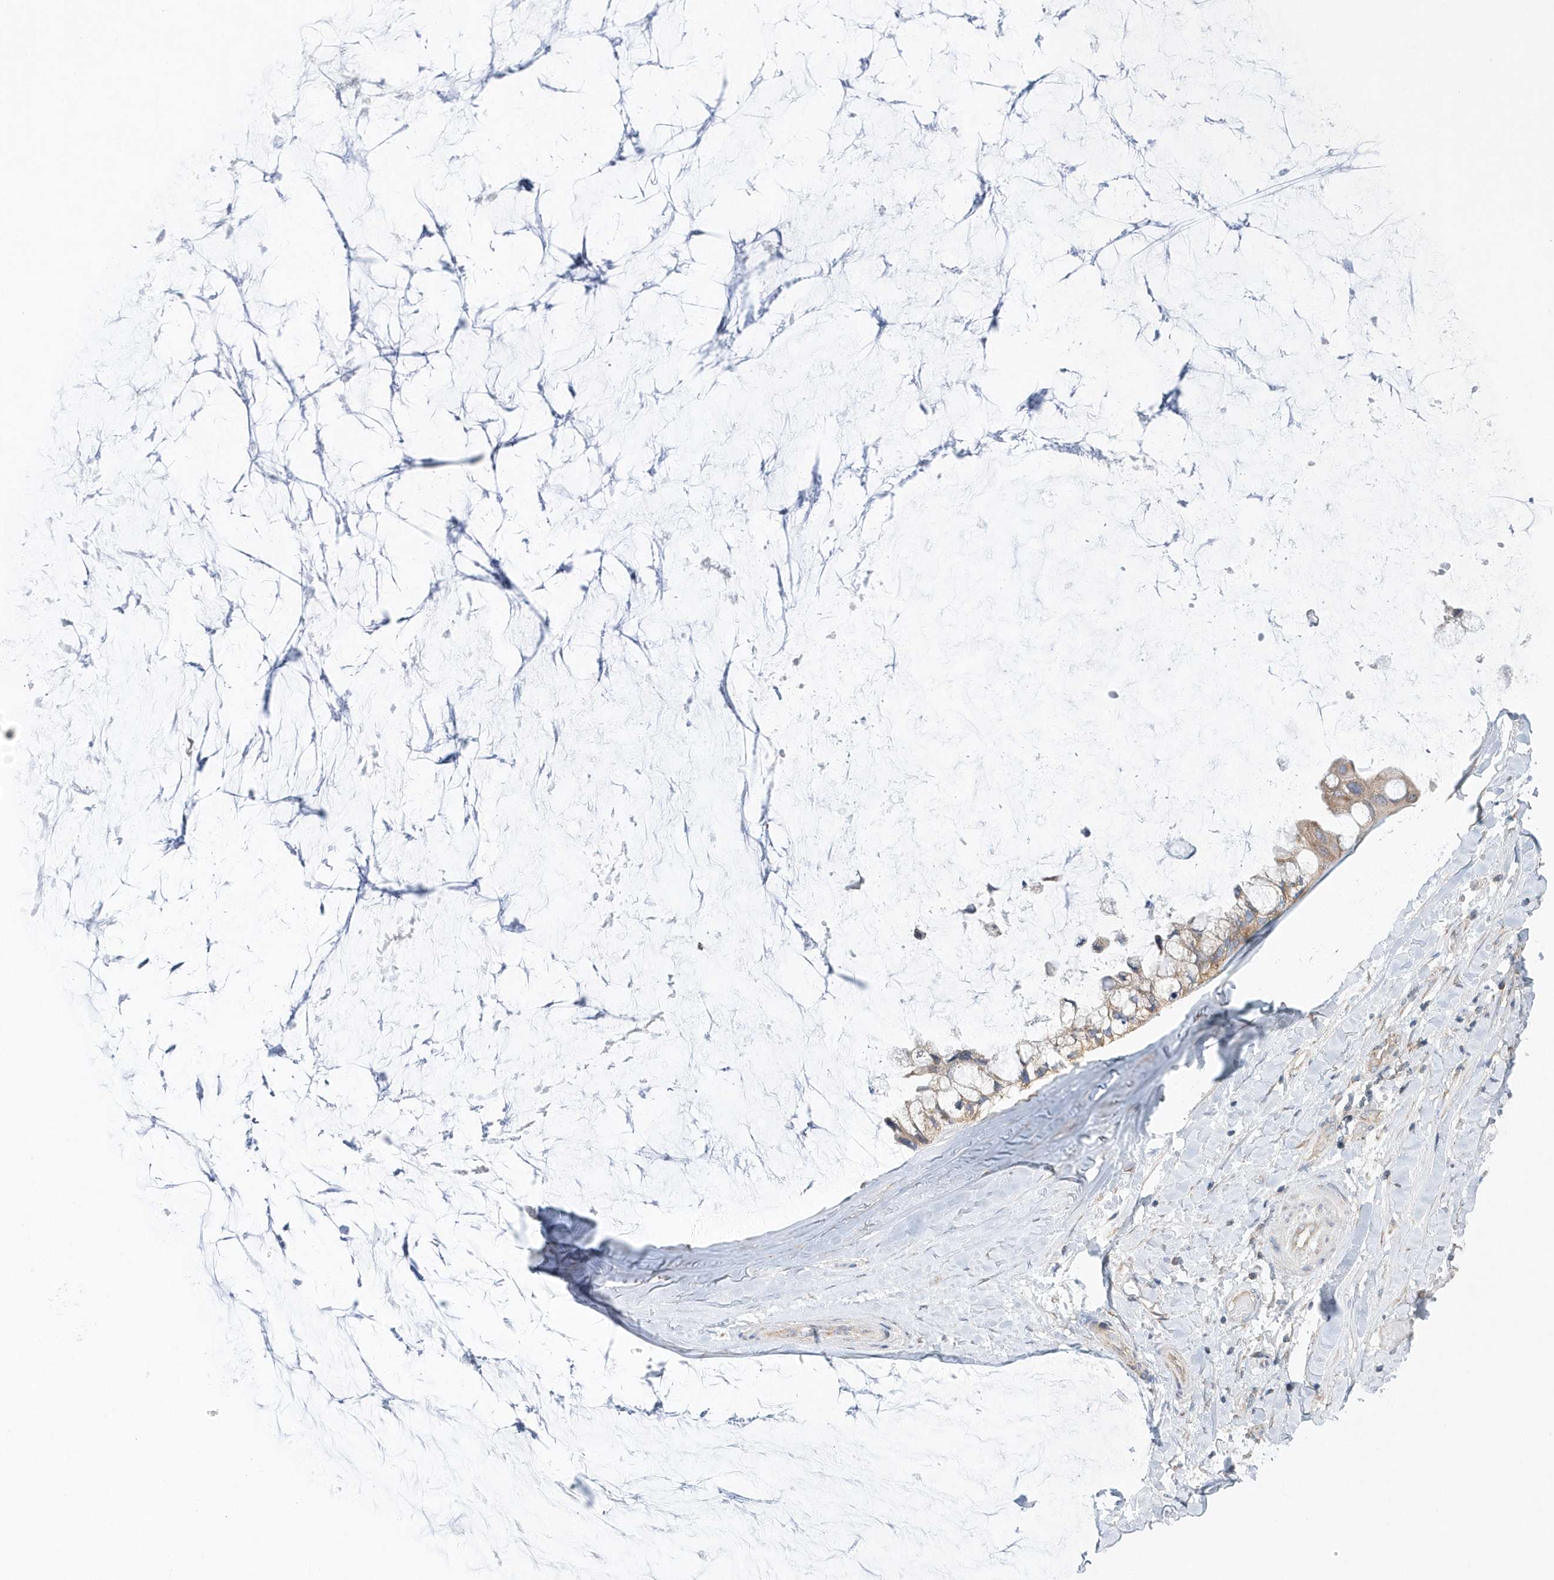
{"staining": {"intensity": "weak", "quantity": ">75%", "location": "cytoplasmic/membranous"}, "tissue": "ovarian cancer", "cell_type": "Tumor cells", "image_type": "cancer", "snomed": [{"axis": "morphology", "description": "Cystadenocarcinoma, mucinous, NOS"}, {"axis": "topography", "description": "Ovary"}], "caption": "Immunohistochemistry of ovarian cancer reveals low levels of weak cytoplasmic/membranous expression in about >75% of tumor cells.", "gene": "SPATA5", "patient": {"sex": "female", "age": 39}}